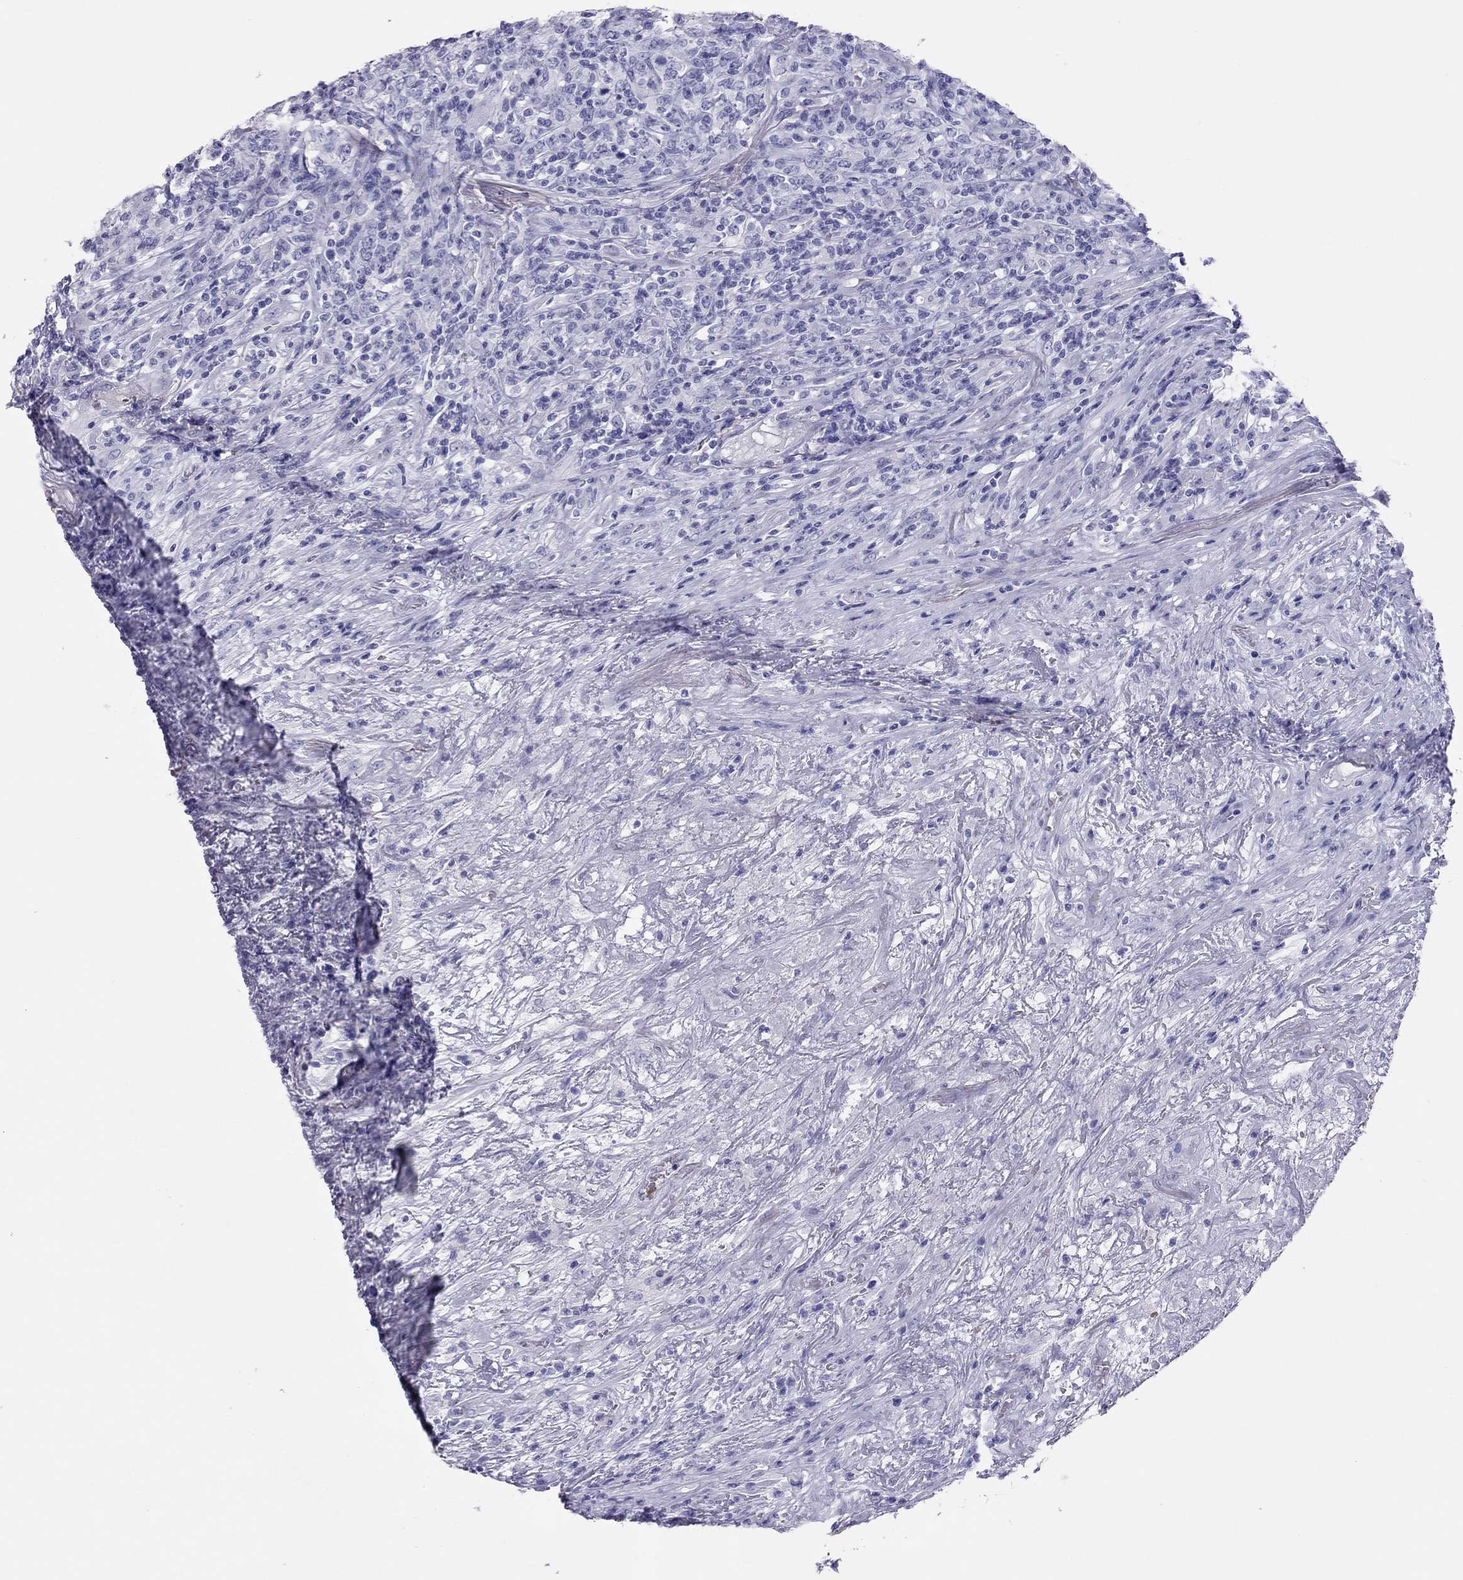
{"staining": {"intensity": "negative", "quantity": "none", "location": "none"}, "tissue": "lymphoma", "cell_type": "Tumor cells", "image_type": "cancer", "snomed": [{"axis": "morphology", "description": "Malignant lymphoma, non-Hodgkin's type, High grade"}, {"axis": "topography", "description": "Lung"}], "caption": "There is no significant staining in tumor cells of high-grade malignant lymphoma, non-Hodgkin's type.", "gene": "TSHB", "patient": {"sex": "male", "age": 79}}